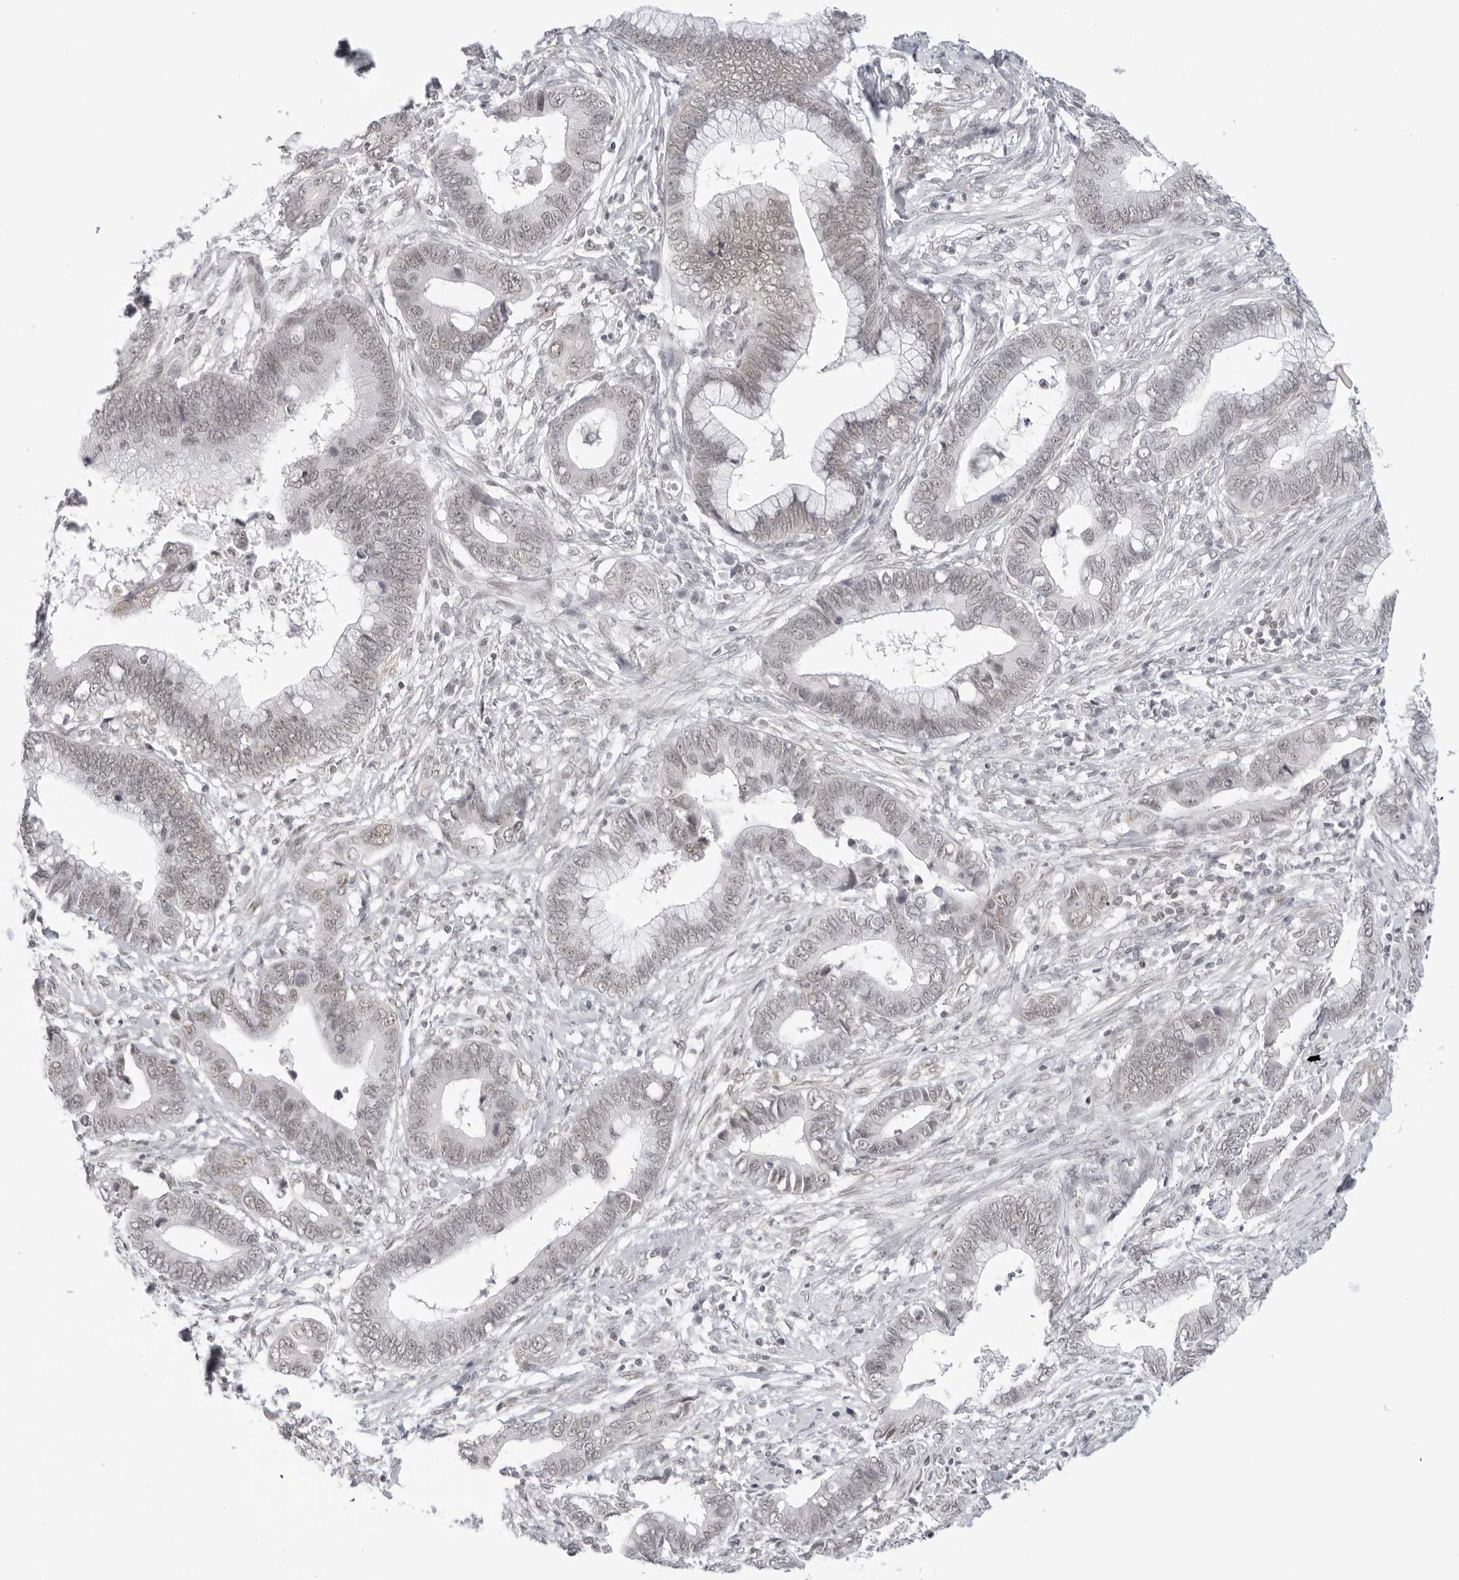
{"staining": {"intensity": "weak", "quantity": "25%-75%", "location": "nuclear"}, "tissue": "cervical cancer", "cell_type": "Tumor cells", "image_type": "cancer", "snomed": [{"axis": "morphology", "description": "Adenocarcinoma, NOS"}, {"axis": "topography", "description": "Cervix"}], "caption": "High-power microscopy captured an immunohistochemistry (IHC) micrograph of cervical adenocarcinoma, revealing weak nuclear staining in about 25%-75% of tumor cells.", "gene": "TCIM", "patient": {"sex": "female", "age": 44}}